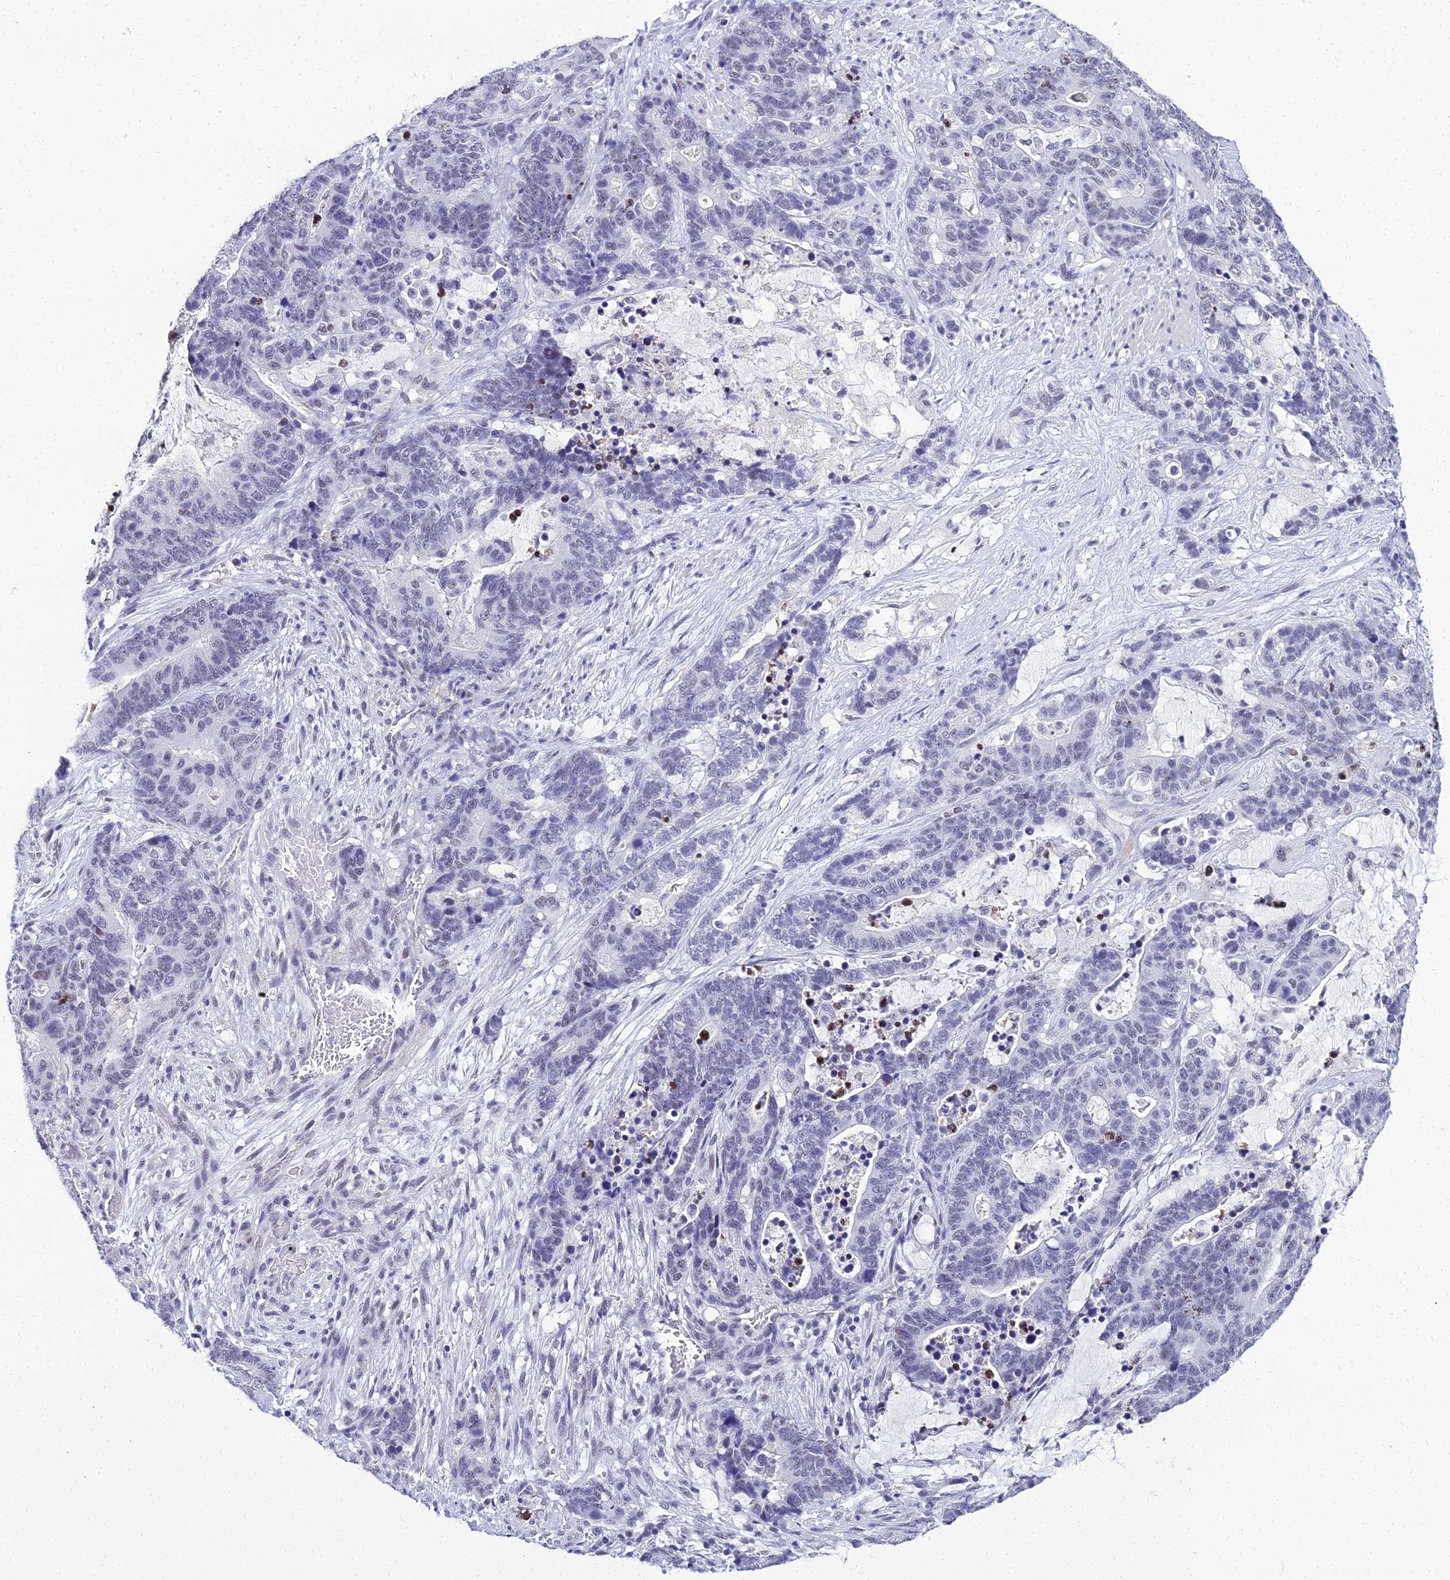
{"staining": {"intensity": "negative", "quantity": "none", "location": "none"}, "tissue": "stomach cancer", "cell_type": "Tumor cells", "image_type": "cancer", "snomed": [{"axis": "morphology", "description": "Adenocarcinoma, NOS"}, {"axis": "topography", "description": "Stomach"}], "caption": "This is a micrograph of immunohistochemistry staining of adenocarcinoma (stomach), which shows no positivity in tumor cells.", "gene": "PPP4R2", "patient": {"sex": "female", "age": 76}}